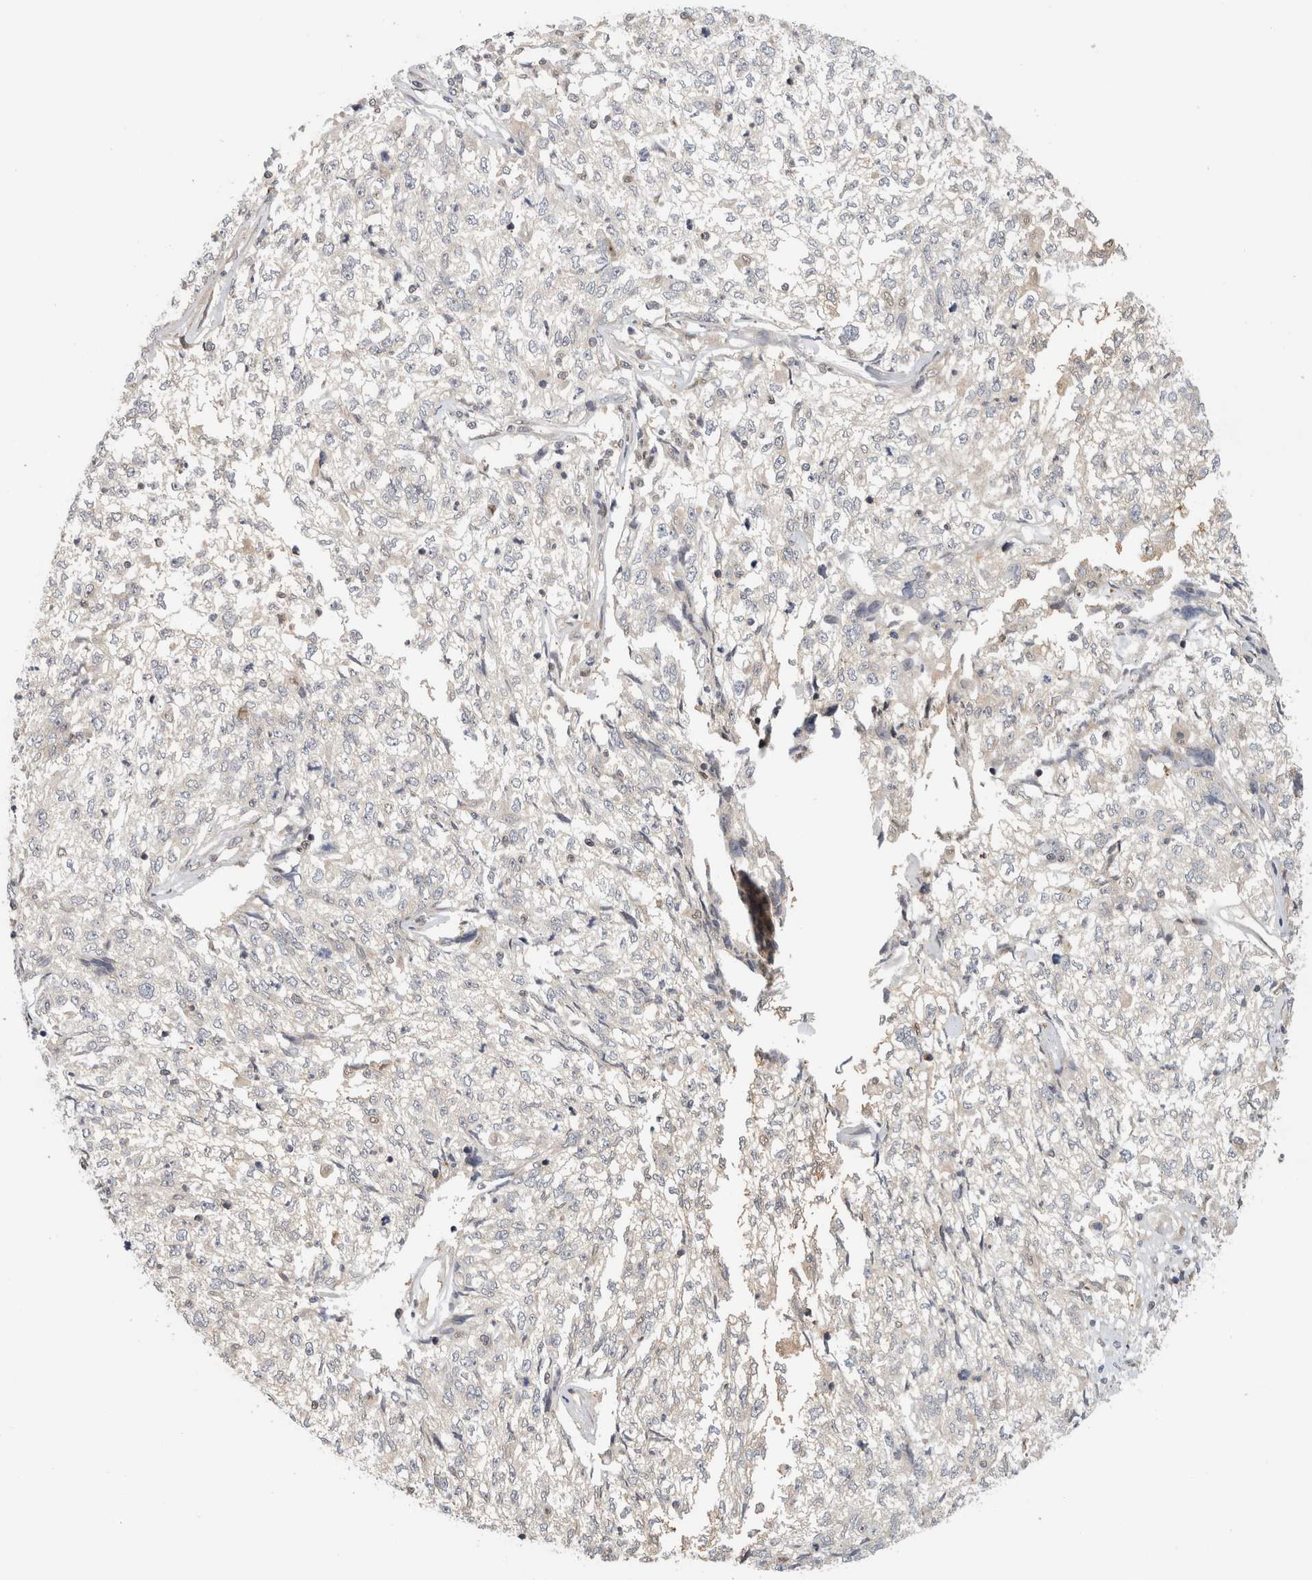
{"staining": {"intensity": "negative", "quantity": "none", "location": "none"}, "tissue": "cervical cancer", "cell_type": "Tumor cells", "image_type": "cancer", "snomed": [{"axis": "morphology", "description": "Squamous cell carcinoma, NOS"}, {"axis": "topography", "description": "Cervix"}], "caption": "Immunohistochemistry of human squamous cell carcinoma (cervical) displays no staining in tumor cells.", "gene": "PIGP", "patient": {"sex": "female", "age": 57}}